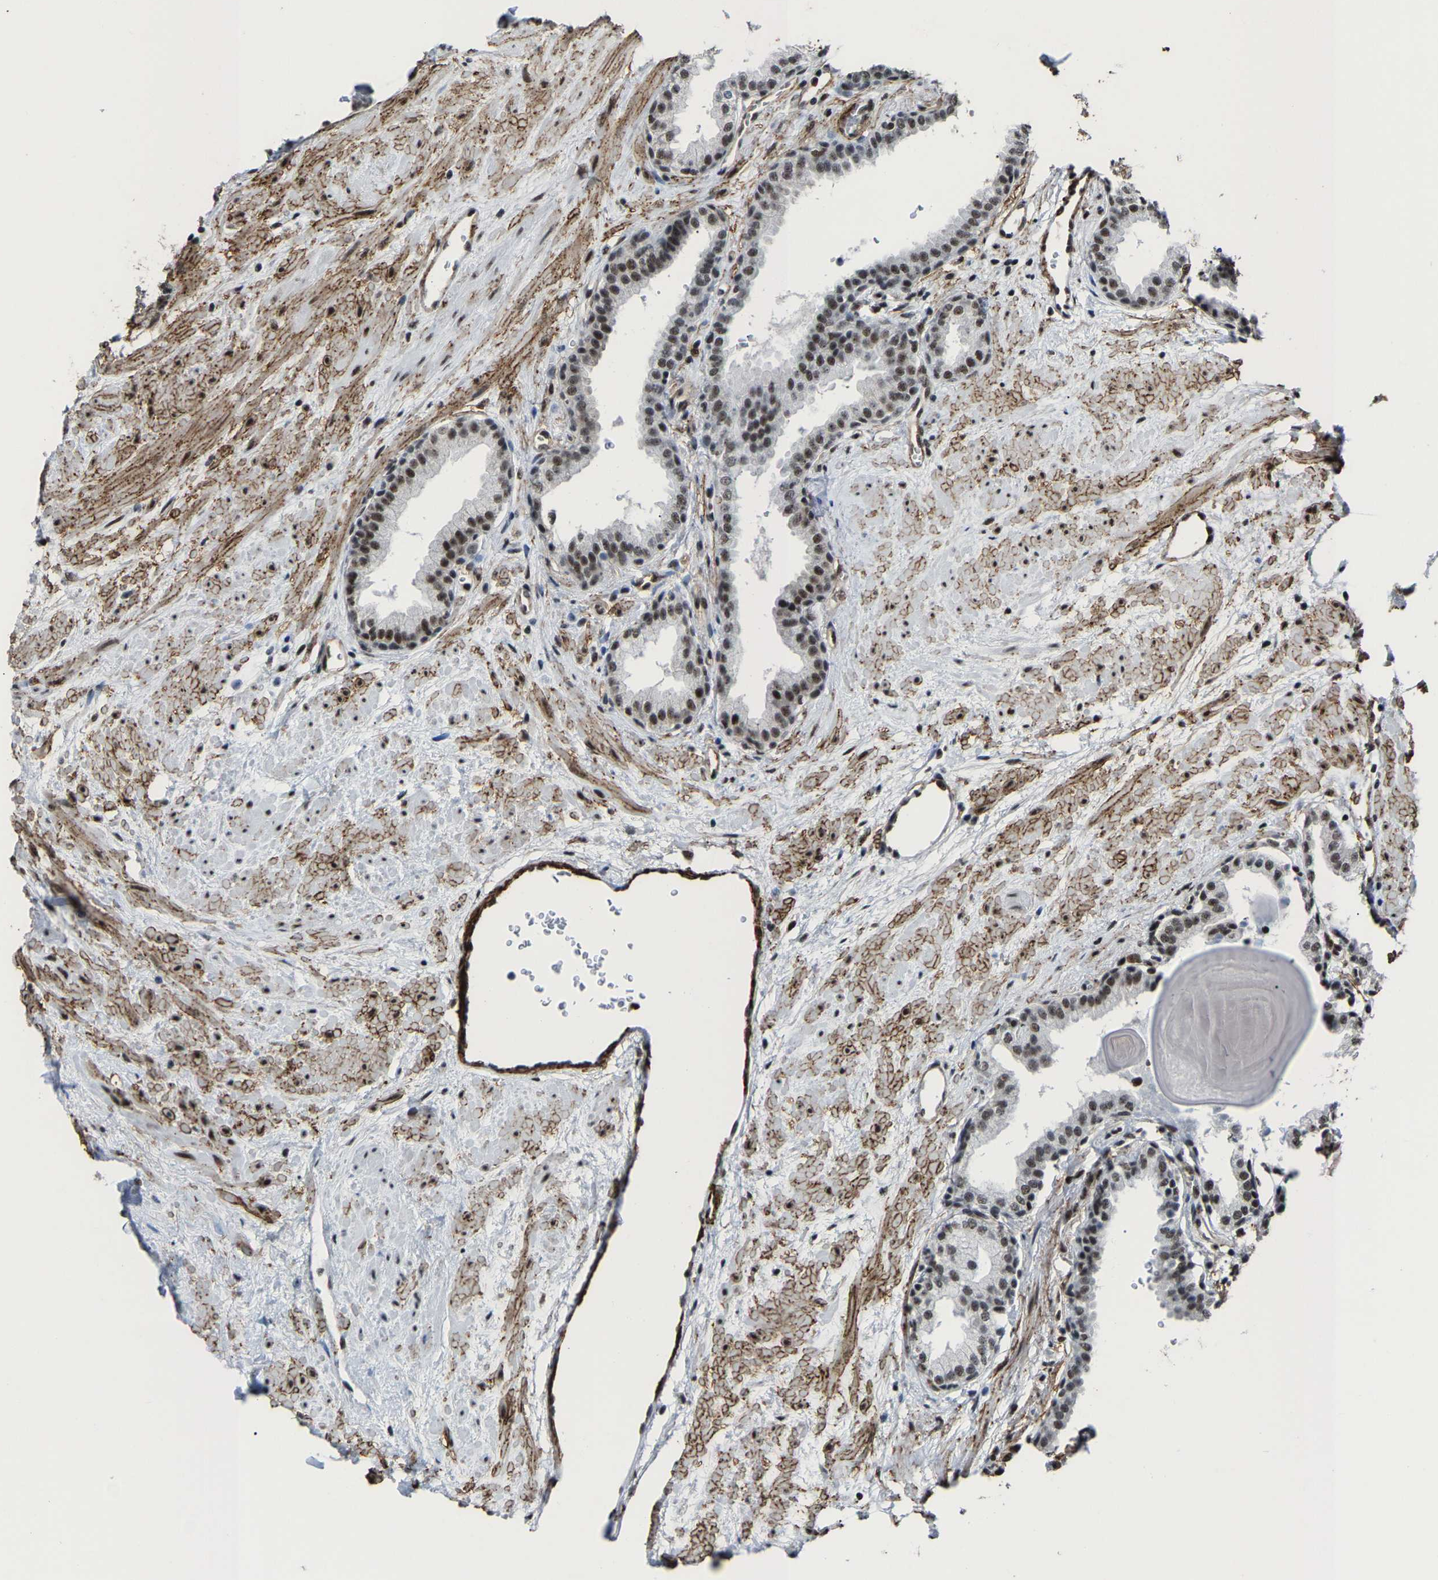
{"staining": {"intensity": "strong", "quantity": ">75%", "location": "nuclear"}, "tissue": "prostate", "cell_type": "Glandular cells", "image_type": "normal", "snomed": [{"axis": "morphology", "description": "Normal tissue, NOS"}, {"axis": "topography", "description": "Prostate"}], "caption": "This is a histology image of IHC staining of benign prostate, which shows strong staining in the nuclear of glandular cells.", "gene": "DDX5", "patient": {"sex": "male", "age": 51}}